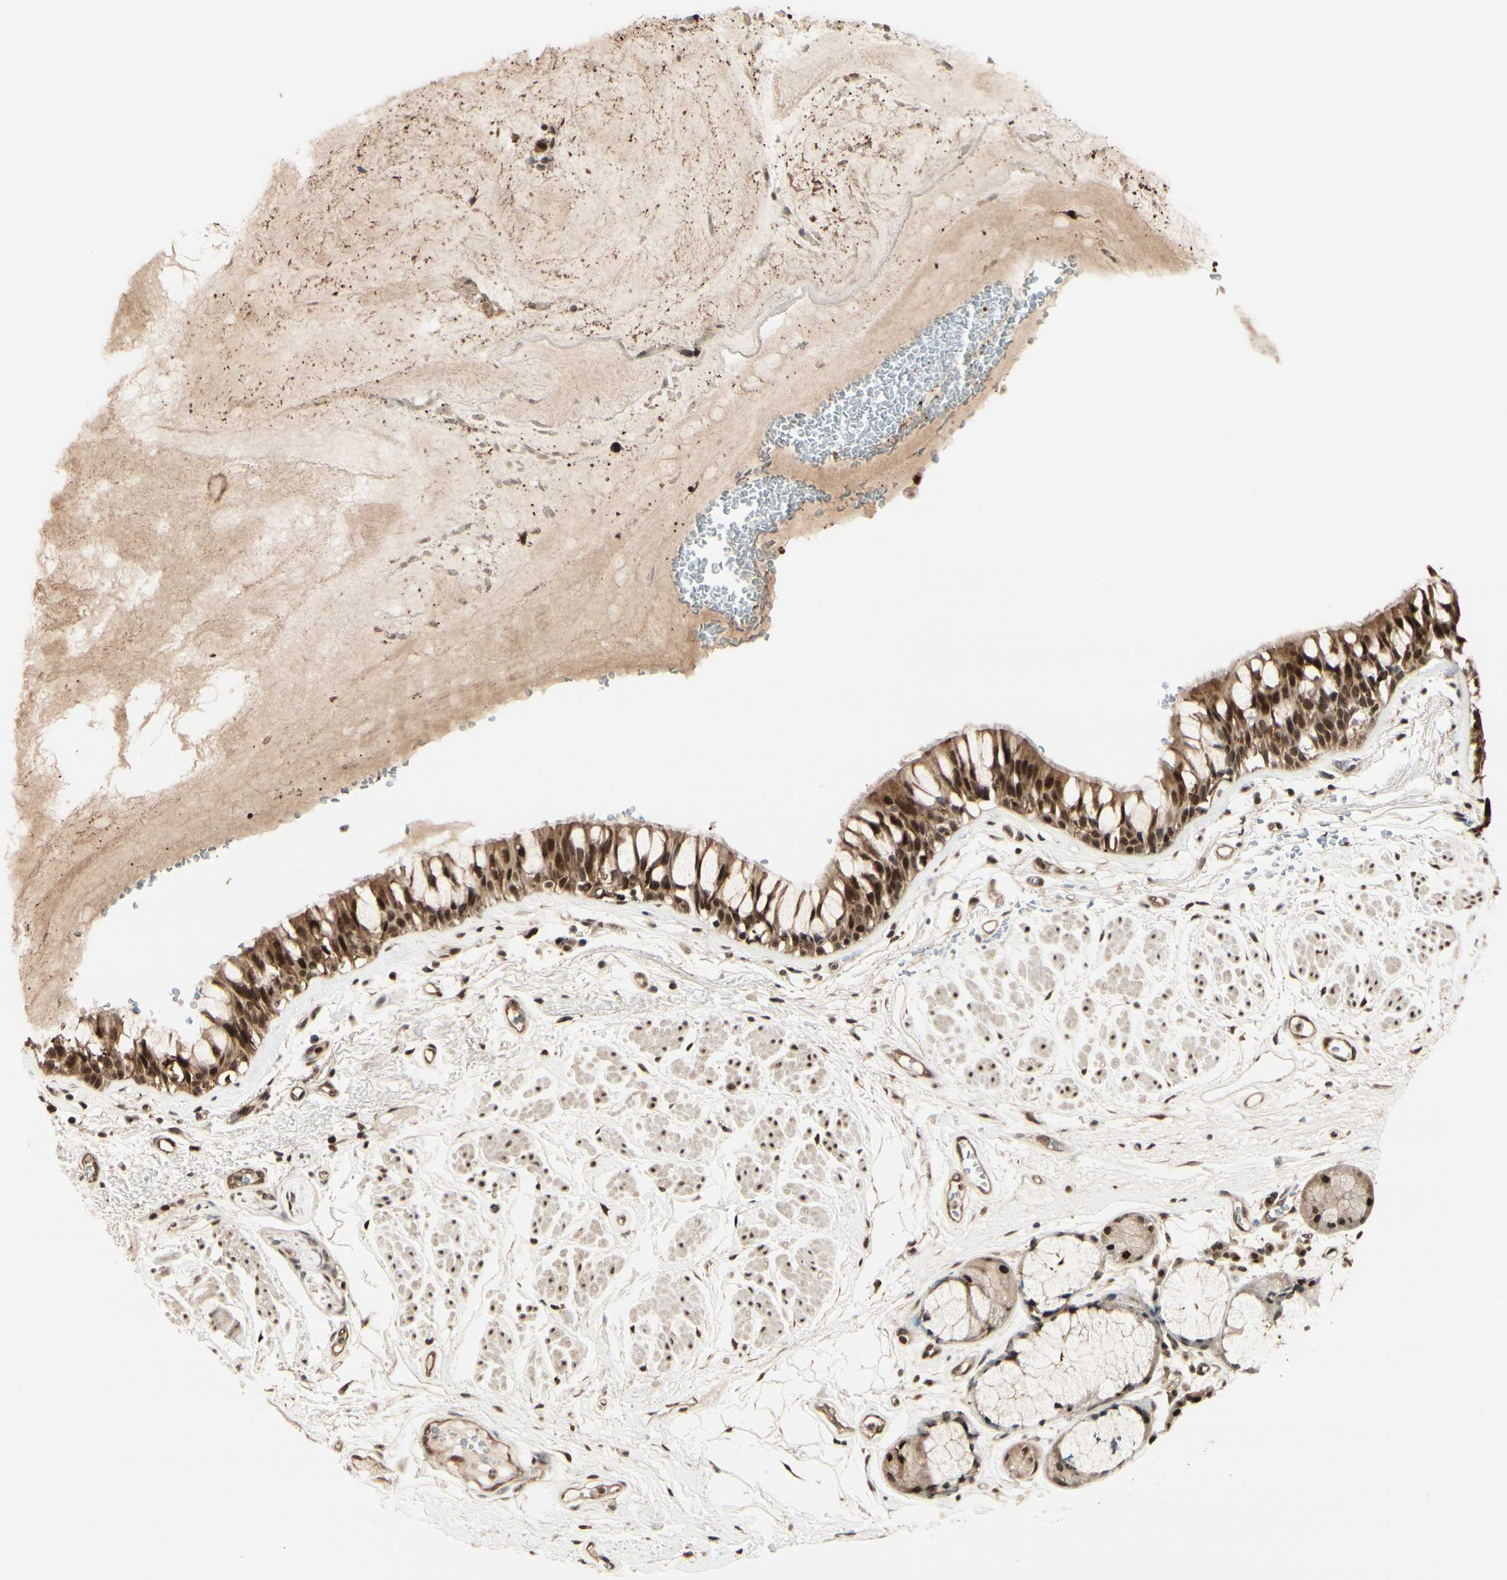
{"staining": {"intensity": "strong", "quantity": ">75%", "location": "cytoplasmic/membranous,nuclear"}, "tissue": "bronchus", "cell_type": "Respiratory epithelial cells", "image_type": "normal", "snomed": [{"axis": "morphology", "description": "Normal tissue, NOS"}, {"axis": "topography", "description": "Bronchus"}], "caption": "Immunohistochemical staining of benign bronchus displays high levels of strong cytoplasmic/membranous,nuclear expression in about >75% of respiratory epithelial cells. The protein is stained brown, and the nuclei are stained in blue (DAB (3,3'-diaminobenzidine) IHC with brightfield microscopy, high magnification).", "gene": "HSF1", "patient": {"sex": "male", "age": 66}}